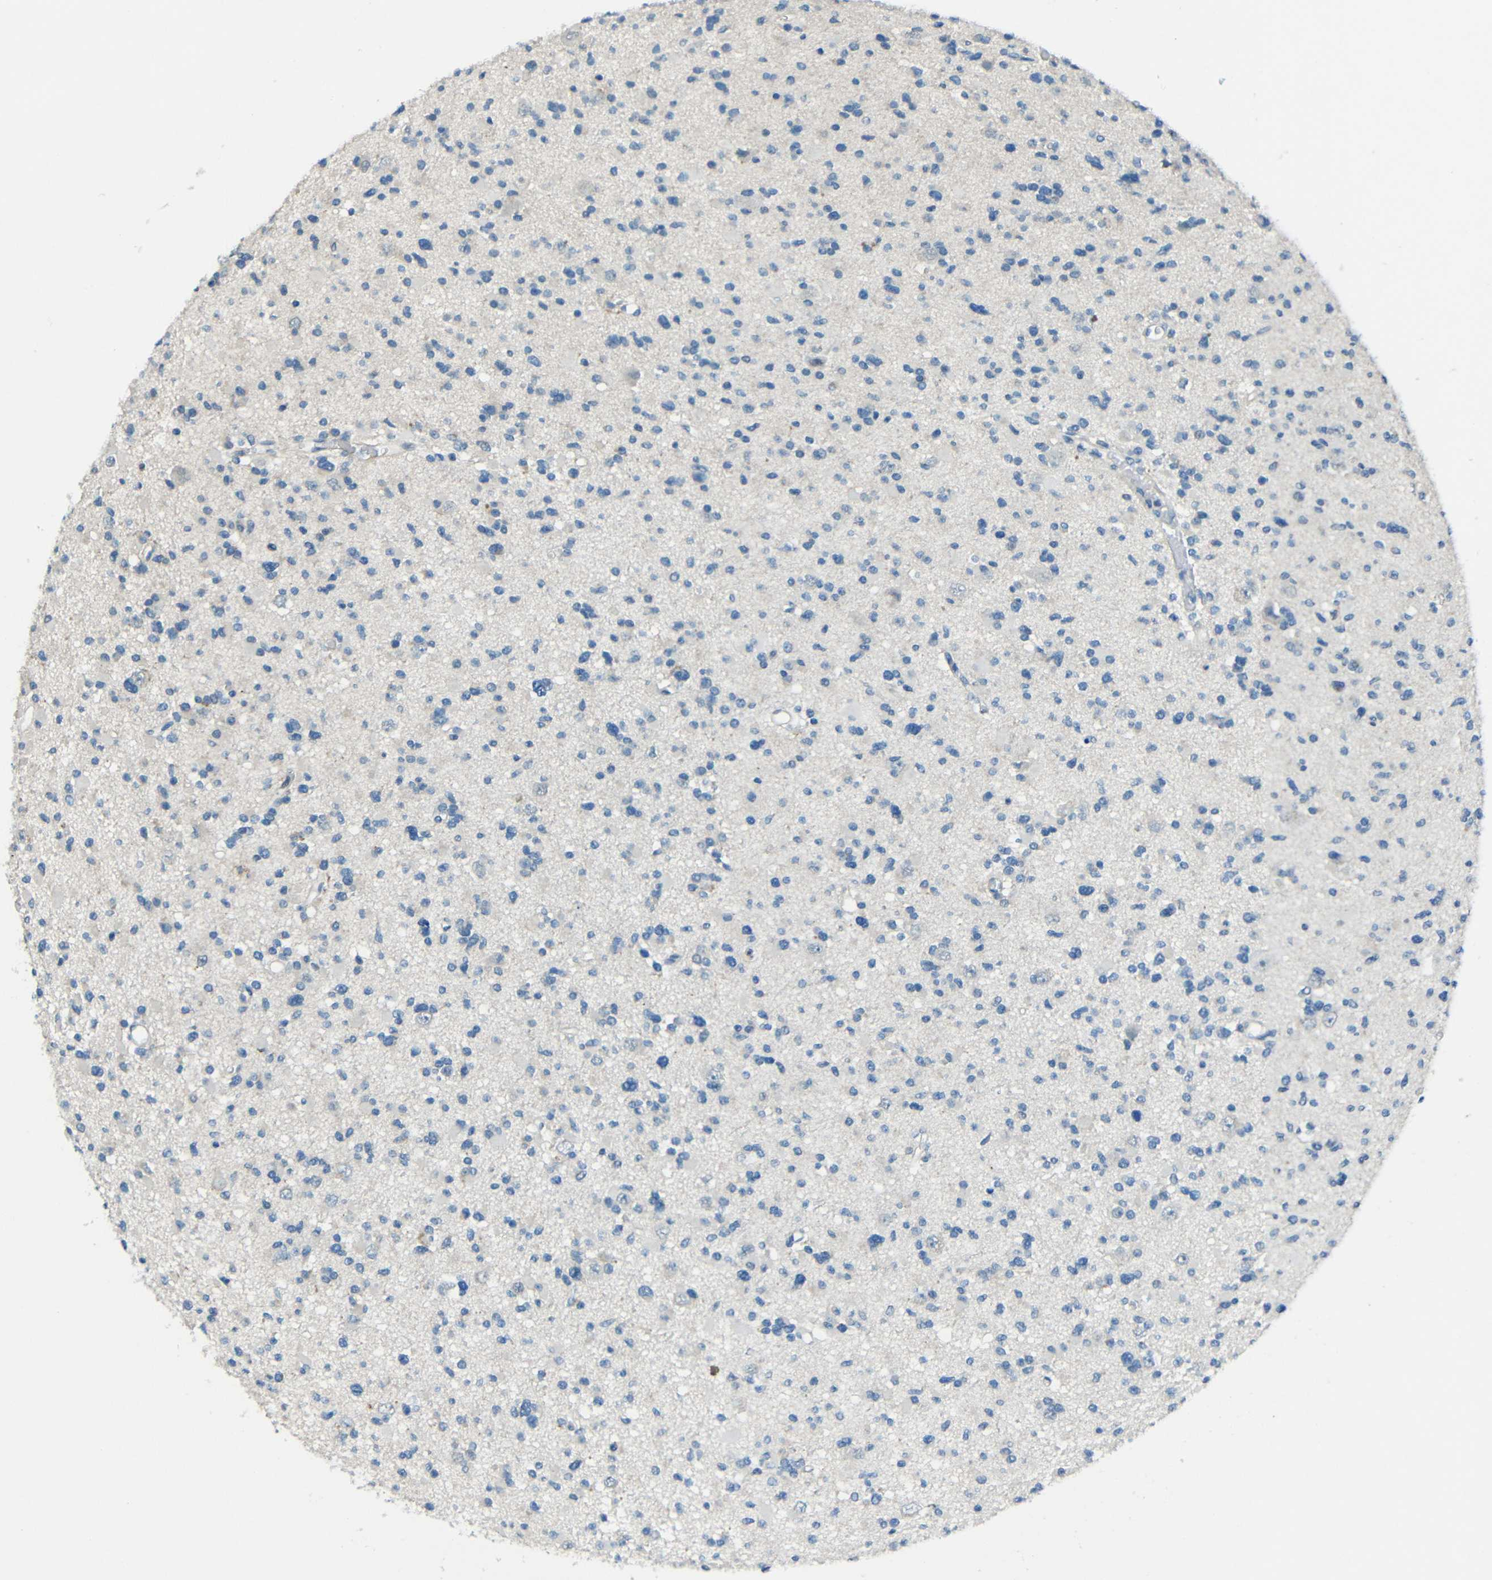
{"staining": {"intensity": "negative", "quantity": "none", "location": "none"}, "tissue": "glioma", "cell_type": "Tumor cells", "image_type": "cancer", "snomed": [{"axis": "morphology", "description": "Glioma, malignant, Low grade"}, {"axis": "topography", "description": "Brain"}], "caption": "An image of human glioma is negative for staining in tumor cells.", "gene": "ANKRD22", "patient": {"sex": "female", "age": 22}}